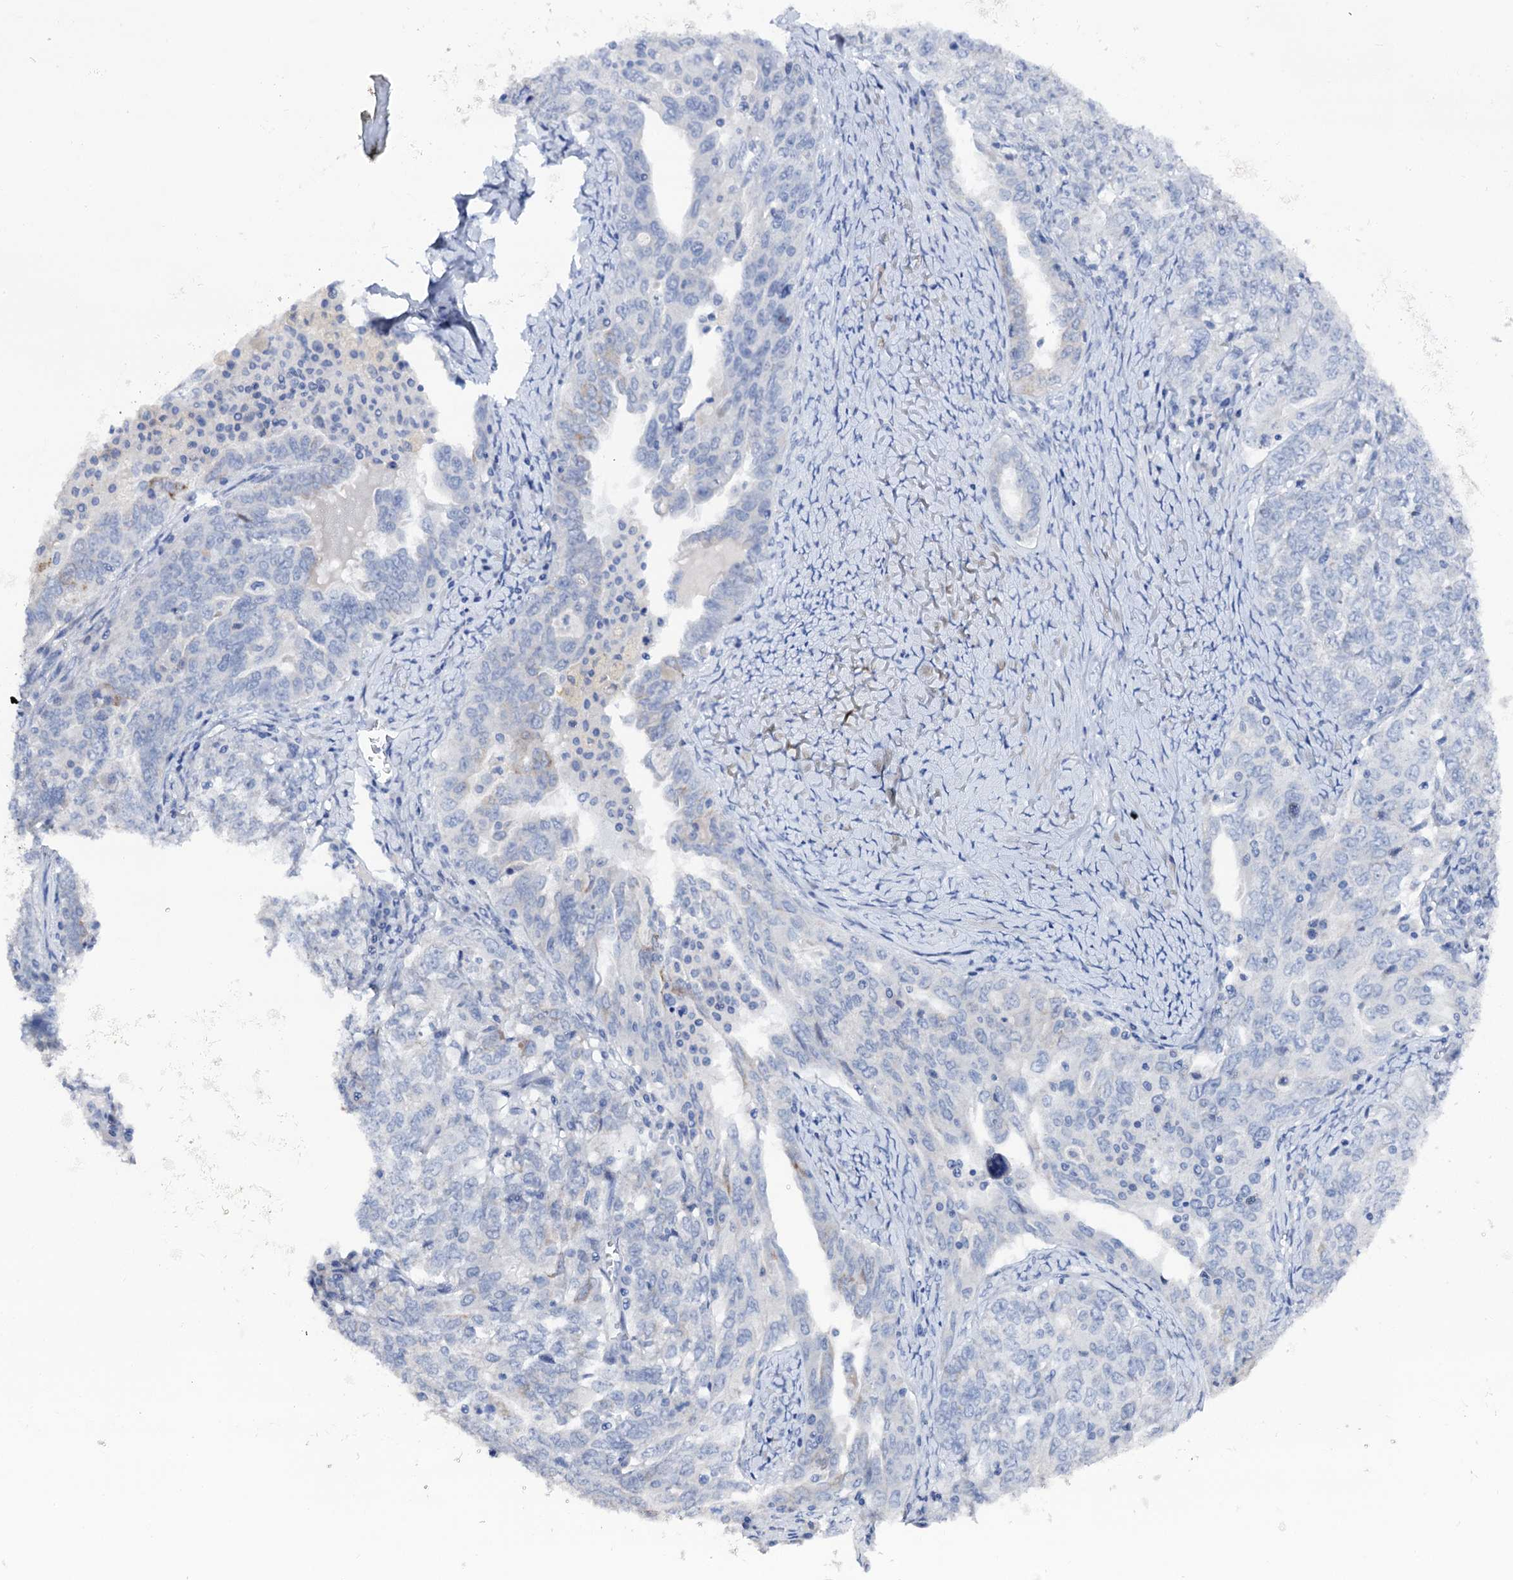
{"staining": {"intensity": "negative", "quantity": "none", "location": "none"}, "tissue": "ovarian cancer", "cell_type": "Tumor cells", "image_type": "cancer", "snomed": [{"axis": "morphology", "description": "Carcinoma, endometroid"}, {"axis": "topography", "description": "Ovary"}], "caption": "This is a micrograph of IHC staining of endometroid carcinoma (ovarian), which shows no positivity in tumor cells. The staining was performed using DAB (3,3'-diaminobenzidine) to visualize the protein expression in brown, while the nuclei were stained in blue with hematoxylin (Magnification: 20x).", "gene": "CAPRIN2", "patient": {"sex": "female", "age": 62}}